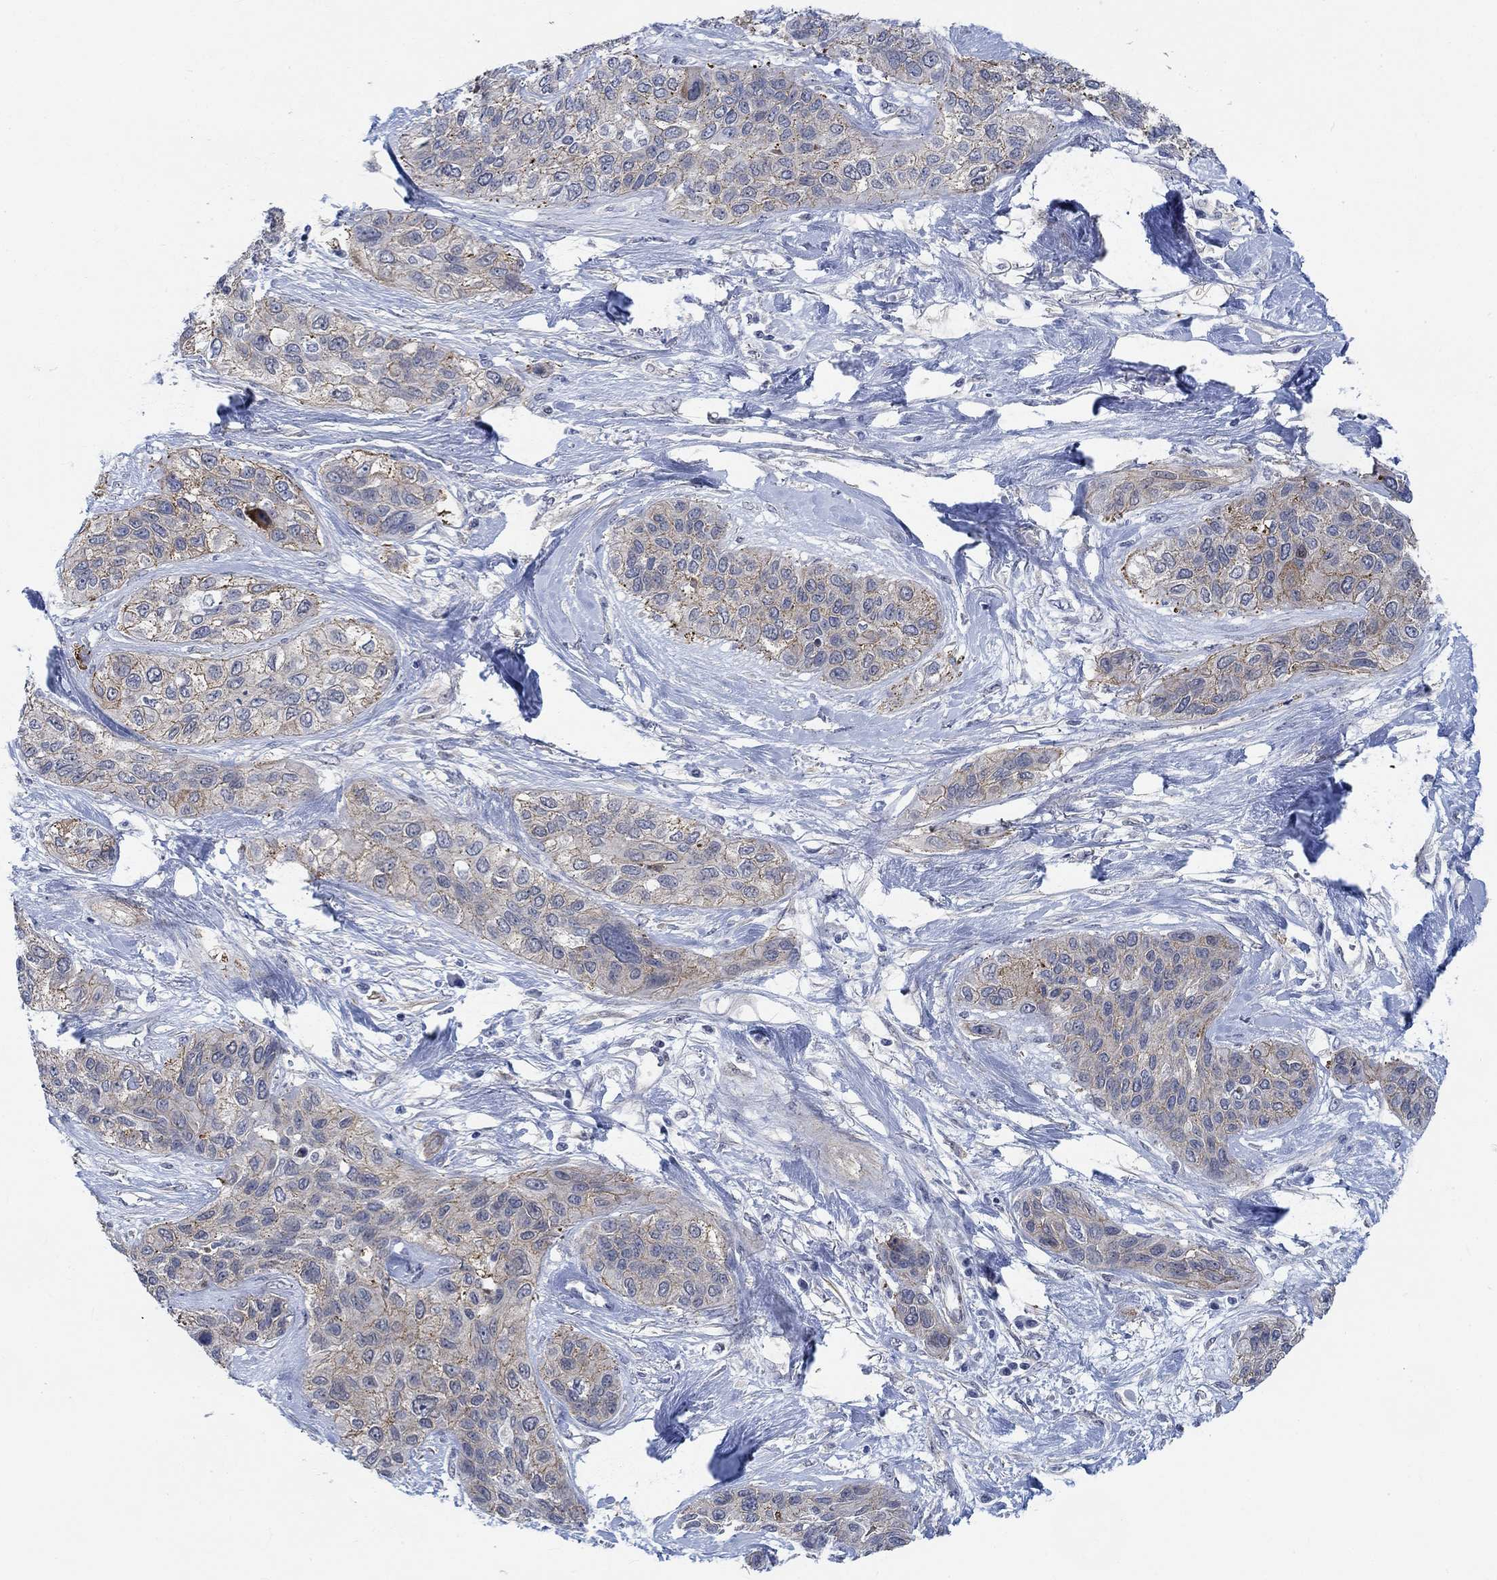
{"staining": {"intensity": "strong", "quantity": "<25%", "location": "cytoplasmic/membranous"}, "tissue": "lung cancer", "cell_type": "Tumor cells", "image_type": "cancer", "snomed": [{"axis": "morphology", "description": "Squamous cell carcinoma, NOS"}, {"axis": "topography", "description": "Lung"}], "caption": "An image showing strong cytoplasmic/membranous positivity in about <25% of tumor cells in squamous cell carcinoma (lung), as visualized by brown immunohistochemical staining.", "gene": "KCNH8", "patient": {"sex": "female", "age": 70}}